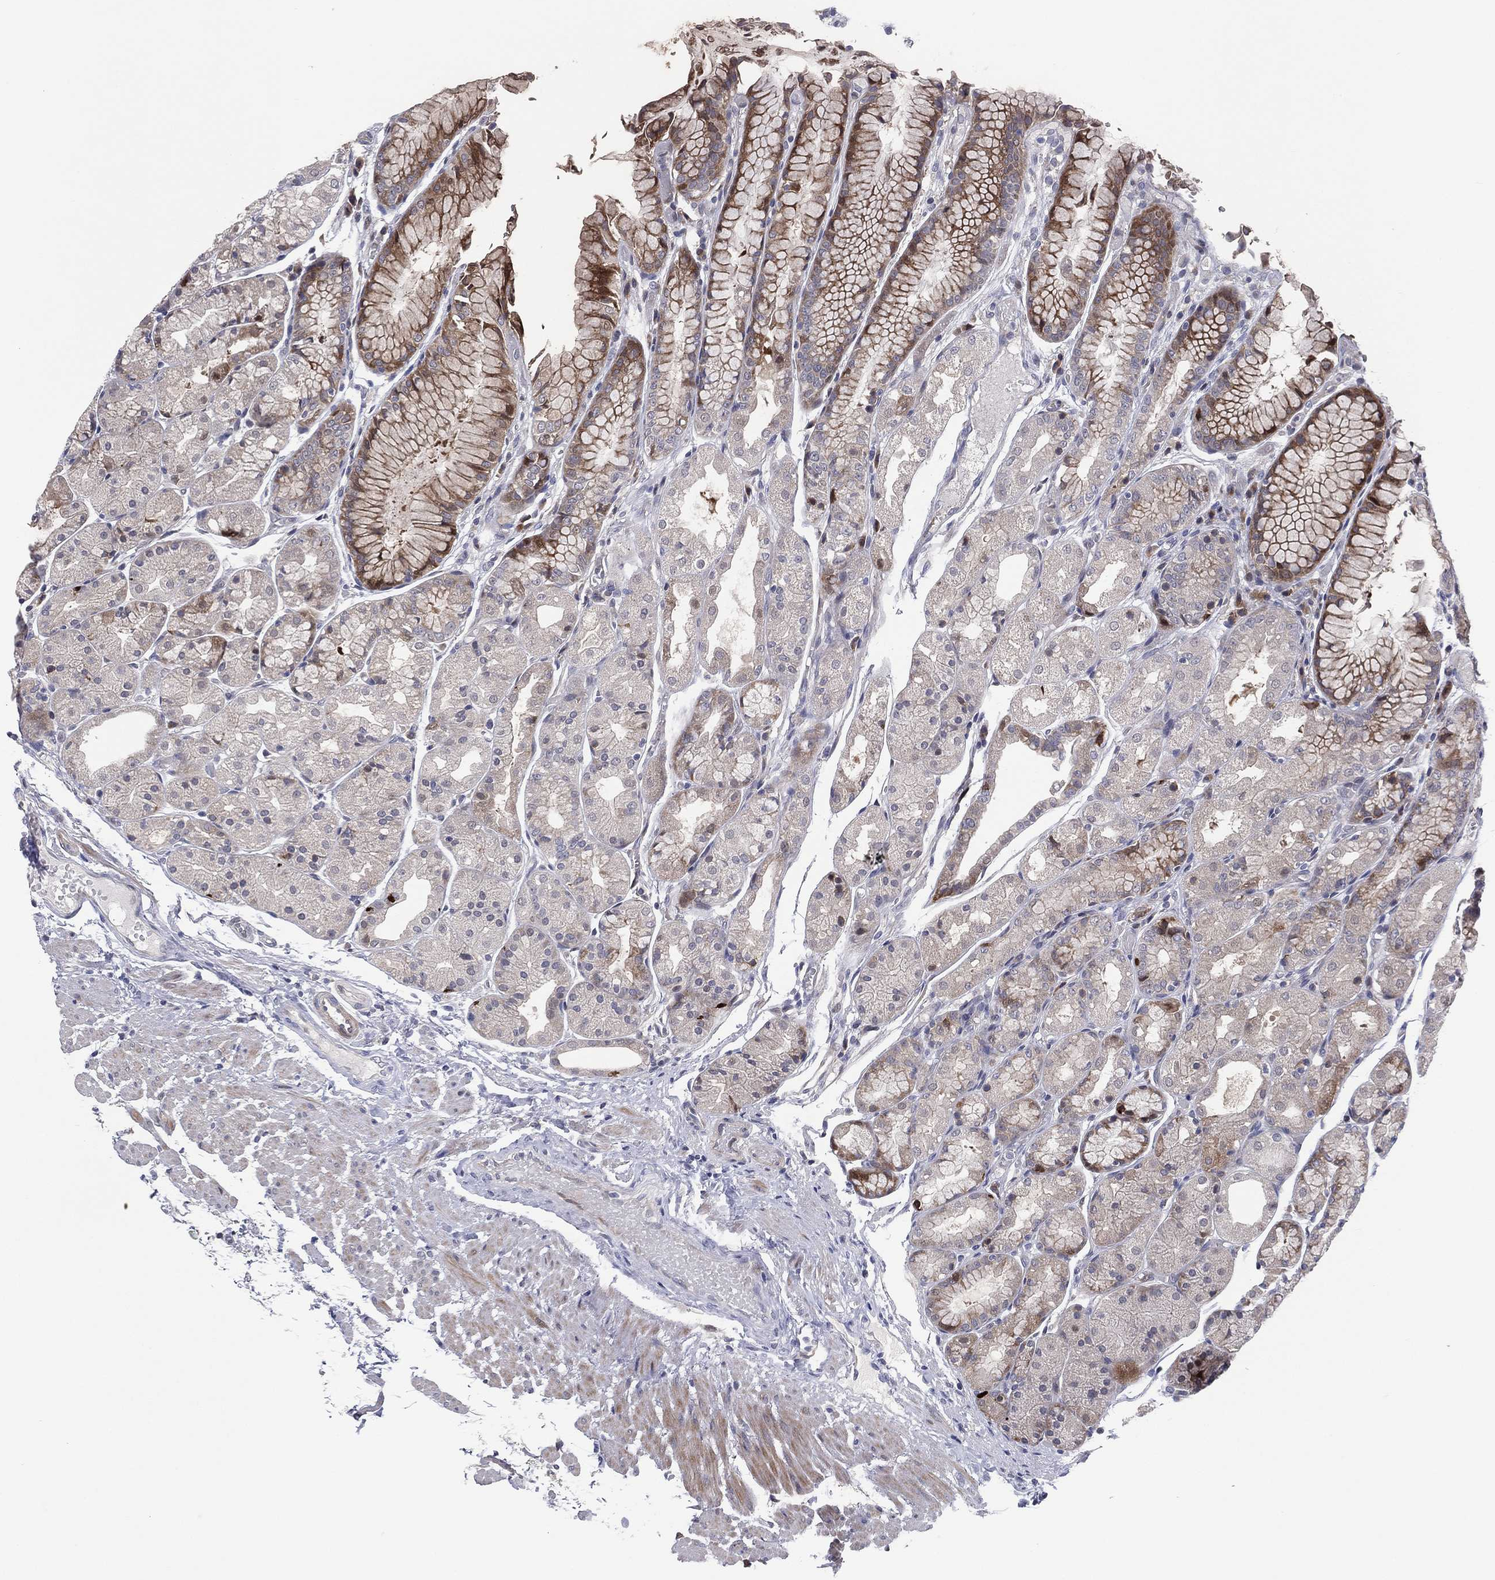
{"staining": {"intensity": "strong", "quantity": "<25%", "location": "cytoplasmic/membranous"}, "tissue": "stomach", "cell_type": "Glandular cells", "image_type": "normal", "snomed": [{"axis": "morphology", "description": "Normal tissue, NOS"}, {"axis": "topography", "description": "Stomach, upper"}], "caption": "Protein staining of unremarkable stomach demonstrates strong cytoplasmic/membranous staining in approximately <25% of glandular cells. Immunohistochemistry (ihc) stains the protein of interest in brown and the nuclei are stained blue.", "gene": "UTP14A", "patient": {"sex": "male", "age": 72}}